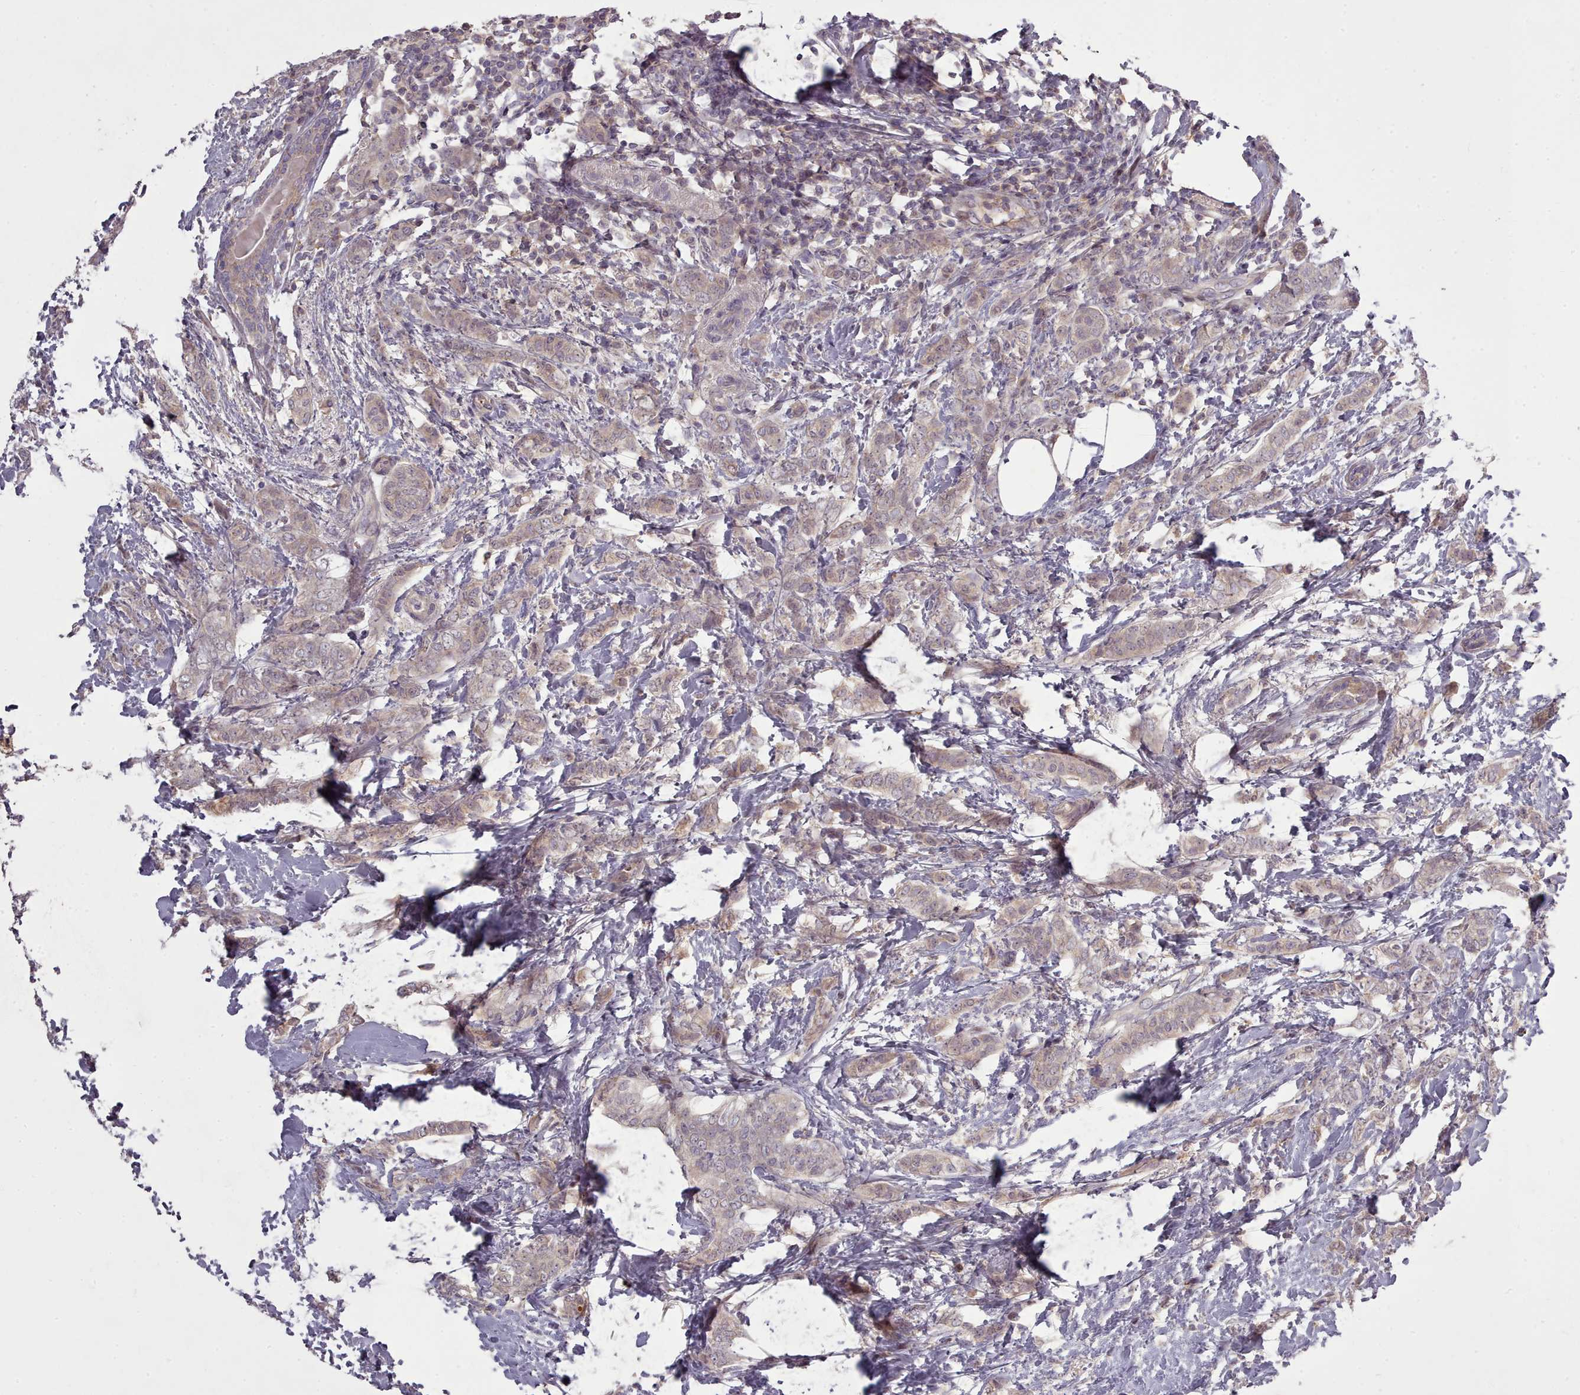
{"staining": {"intensity": "negative", "quantity": "none", "location": "none"}, "tissue": "breast cancer", "cell_type": "Tumor cells", "image_type": "cancer", "snomed": [{"axis": "morphology", "description": "Duct carcinoma"}, {"axis": "topography", "description": "Breast"}], "caption": "This is a image of immunohistochemistry staining of breast infiltrating ductal carcinoma, which shows no staining in tumor cells.", "gene": "LEFTY2", "patient": {"sex": "female", "age": 72}}